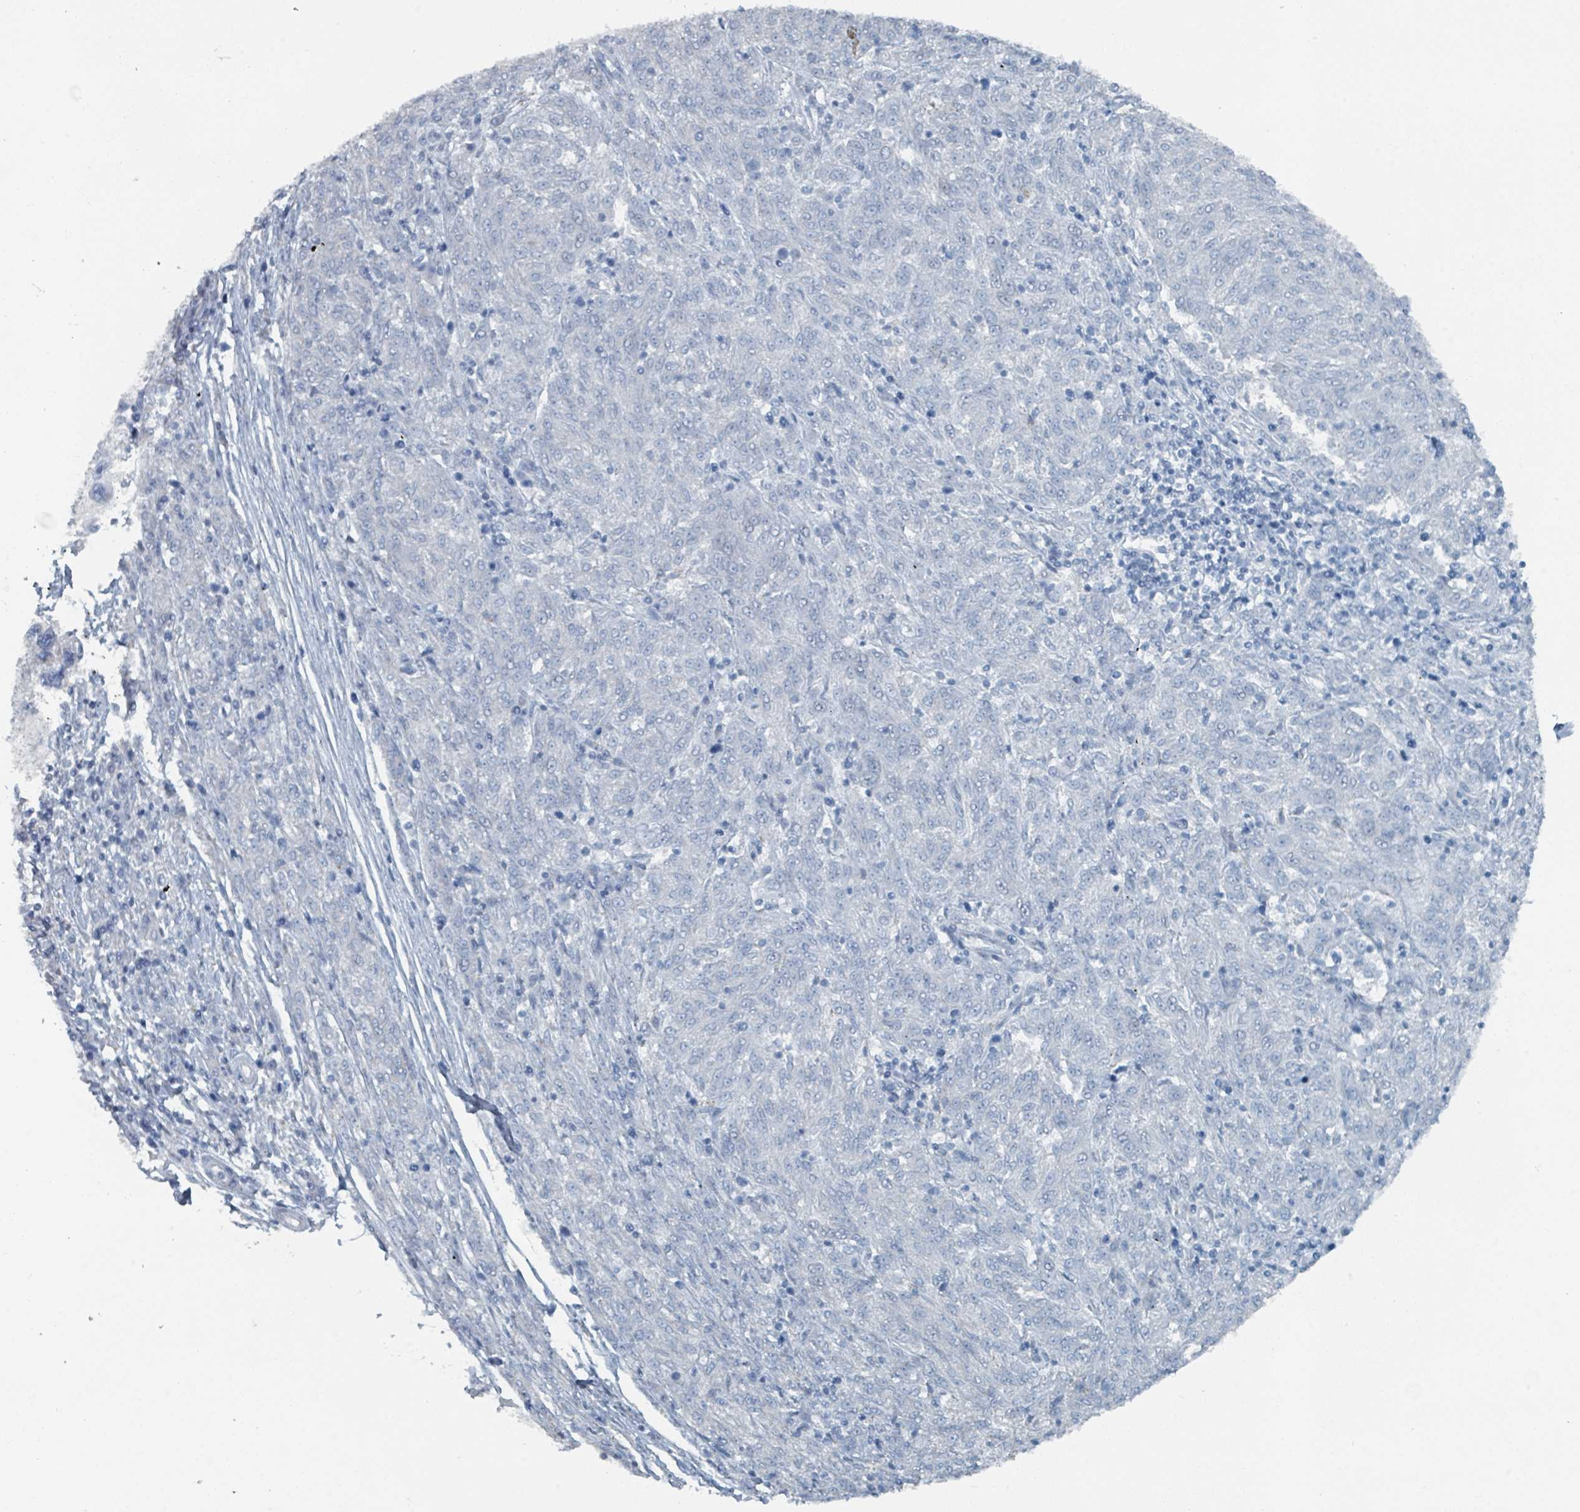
{"staining": {"intensity": "negative", "quantity": "none", "location": "none"}, "tissue": "melanoma", "cell_type": "Tumor cells", "image_type": "cancer", "snomed": [{"axis": "morphology", "description": "Malignant melanoma, NOS"}, {"axis": "topography", "description": "Skin"}], "caption": "Photomicrograph shows no protein staining in tumor cells of melanoma tissue.", "gene": "GAMT", "patient": {"sex": "female", "age": 72}}